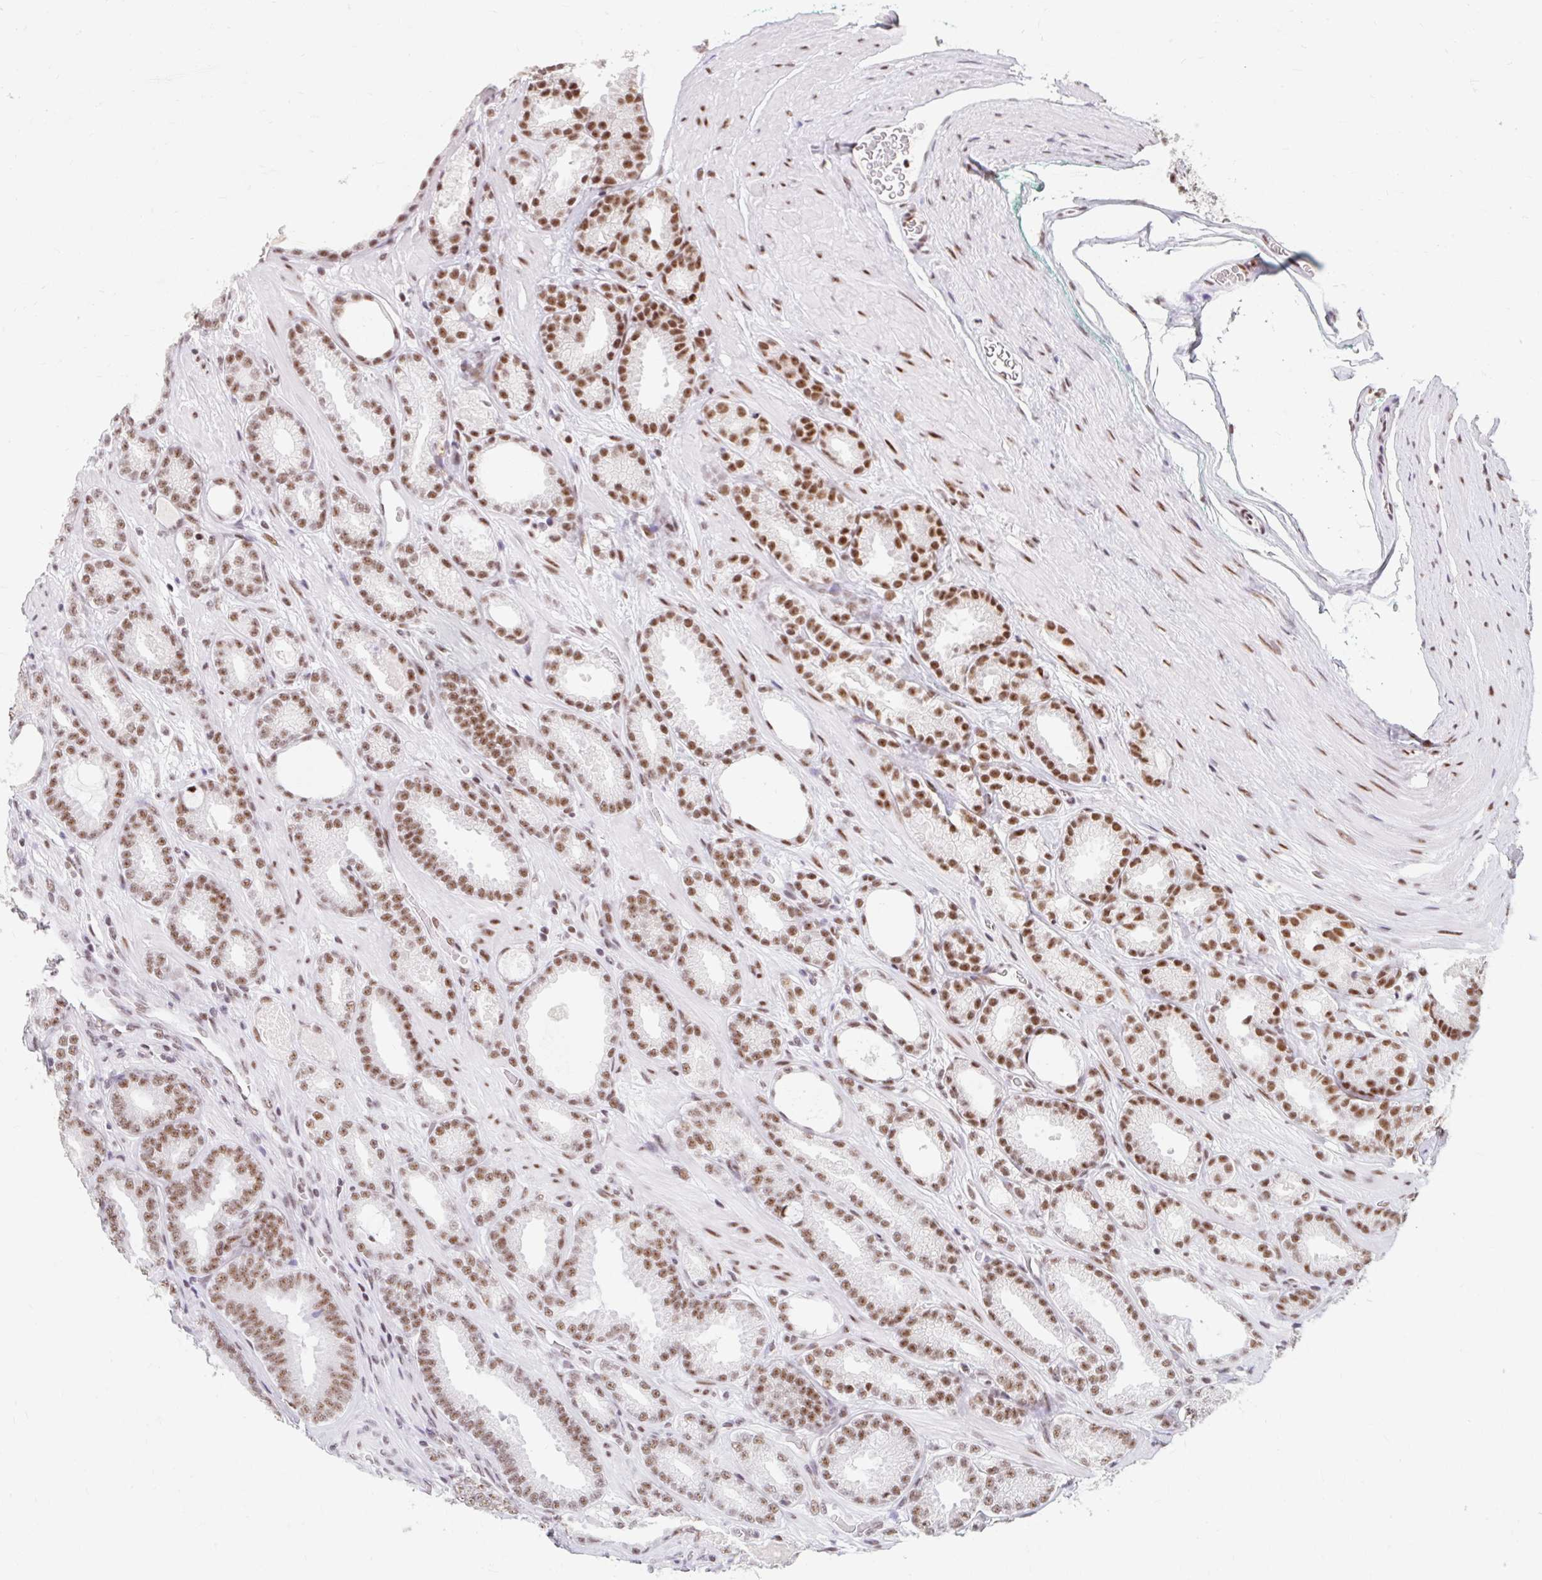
{"staining": {"intensity": "moderate", "quantity": ">75%", "location": "nuclear"}, "tissue": "prostate cancer", "cell_type": "Tumor cells", "image_type": "cancer", "snomed": [{"axis": "morphology", "description": "Adenocarcinoma, Low grade"}, {"axis": "topography", "description": "Prostate"}], "caption": "A brown stain labels moderate nuclear expression of a protein in prostate adenocarcinoma (low-grade) tumor cells.", "gene": "SRSF10", "patient": {"sex": "male", "age": 61}}